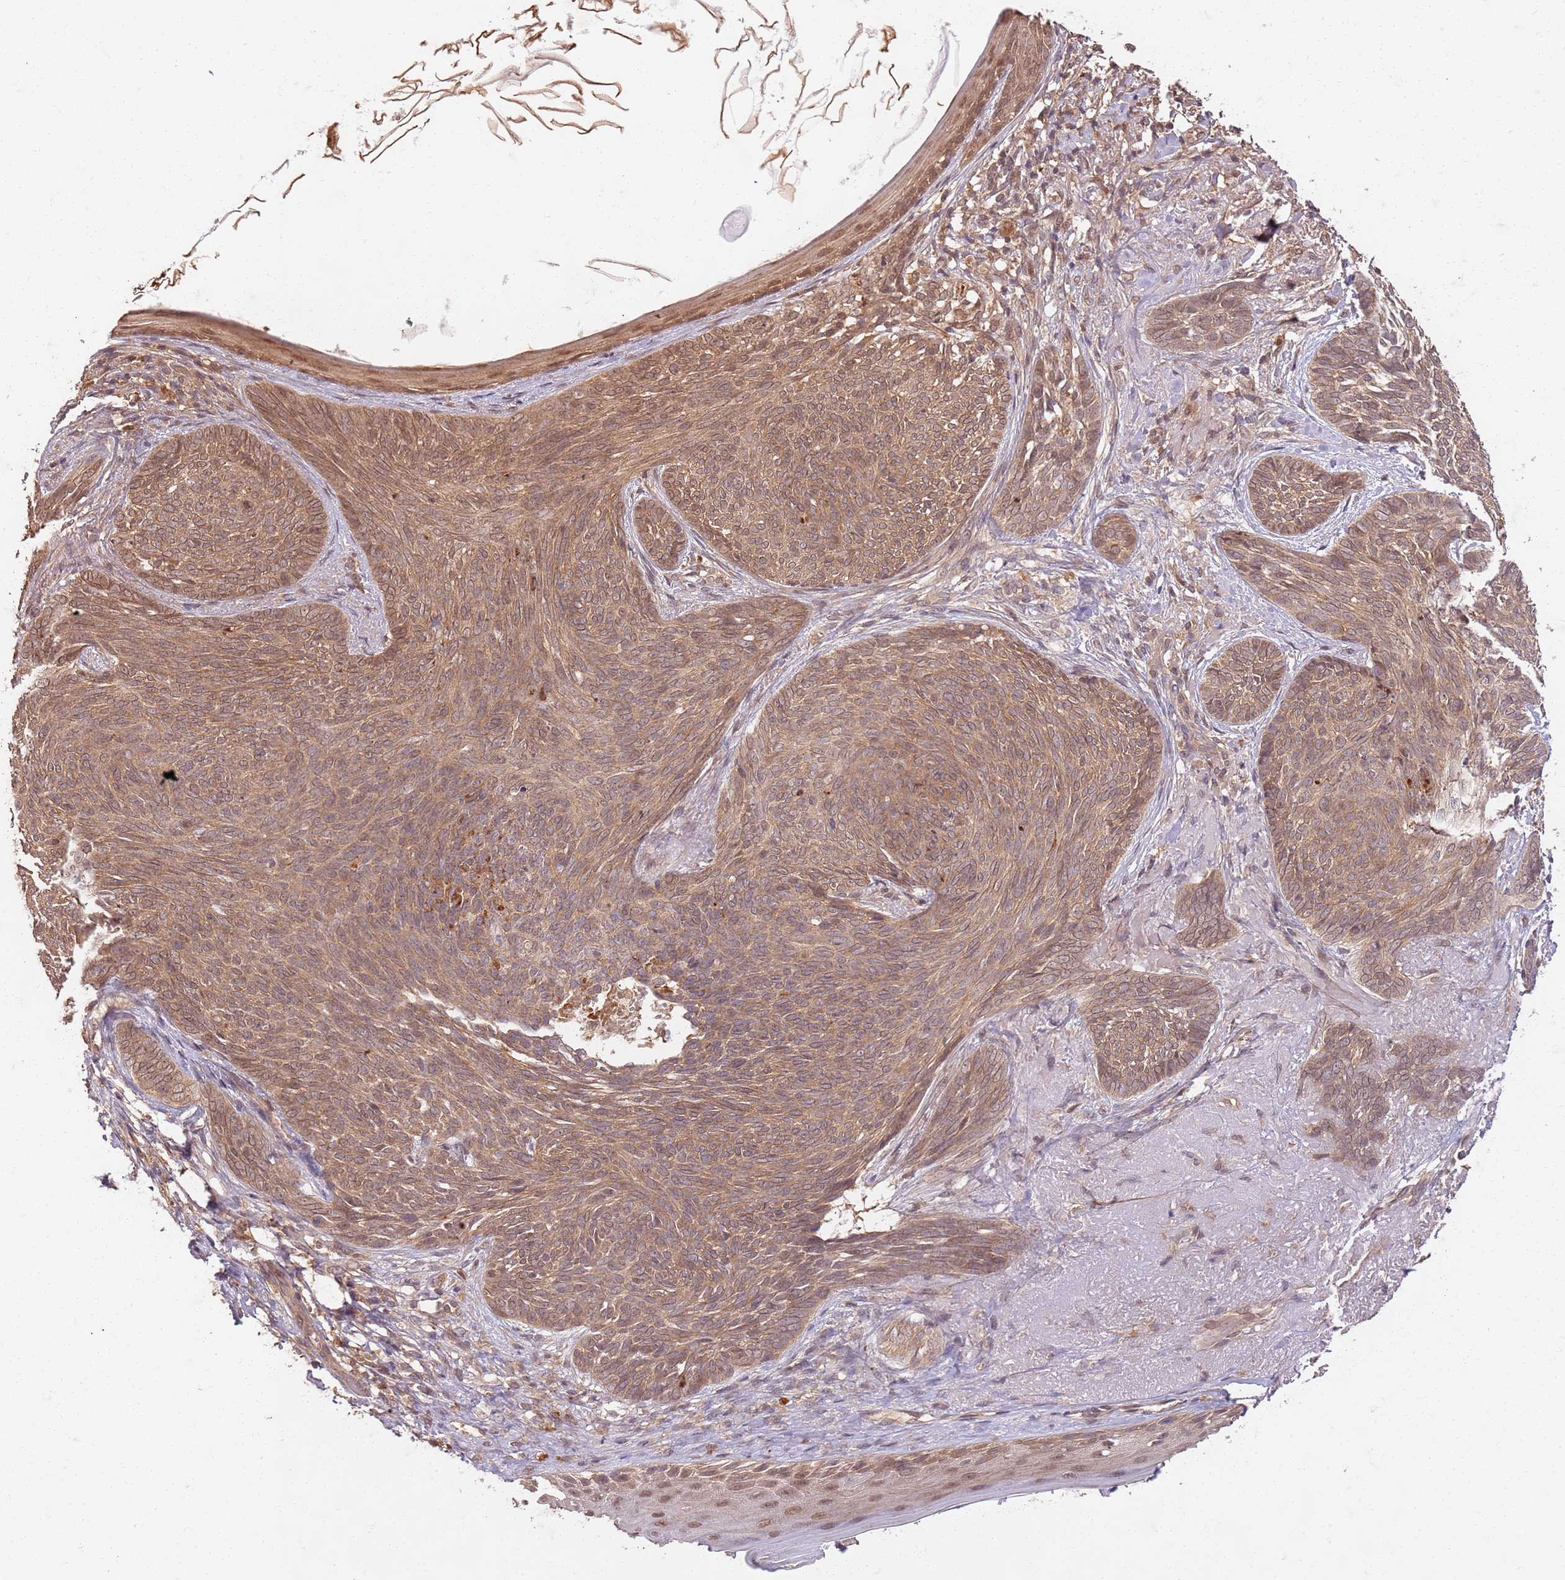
{"staining": {"intensity": "moderate", "quantity": ">75%", "location": "cytoplasmic/membranous,nuclear"}, "tissue": "skin cancer", "cell_type": "Tumor cells", "image_type": "cancer", "snomed": [{"axis": "morphology", "description": "Basal cell carcinoma"}, {"axis": "topography", "description": "Skin"}], "caption": "High-power microscopy captured an IHC photomicrograph of basal cell carcinoma (skin), revealing moderate cytoplasmic/membranous and nuclear expression in about >75% of tumor cells.", "gene": "UBE3A", "patient": {"sex": "female", "age": 86}}